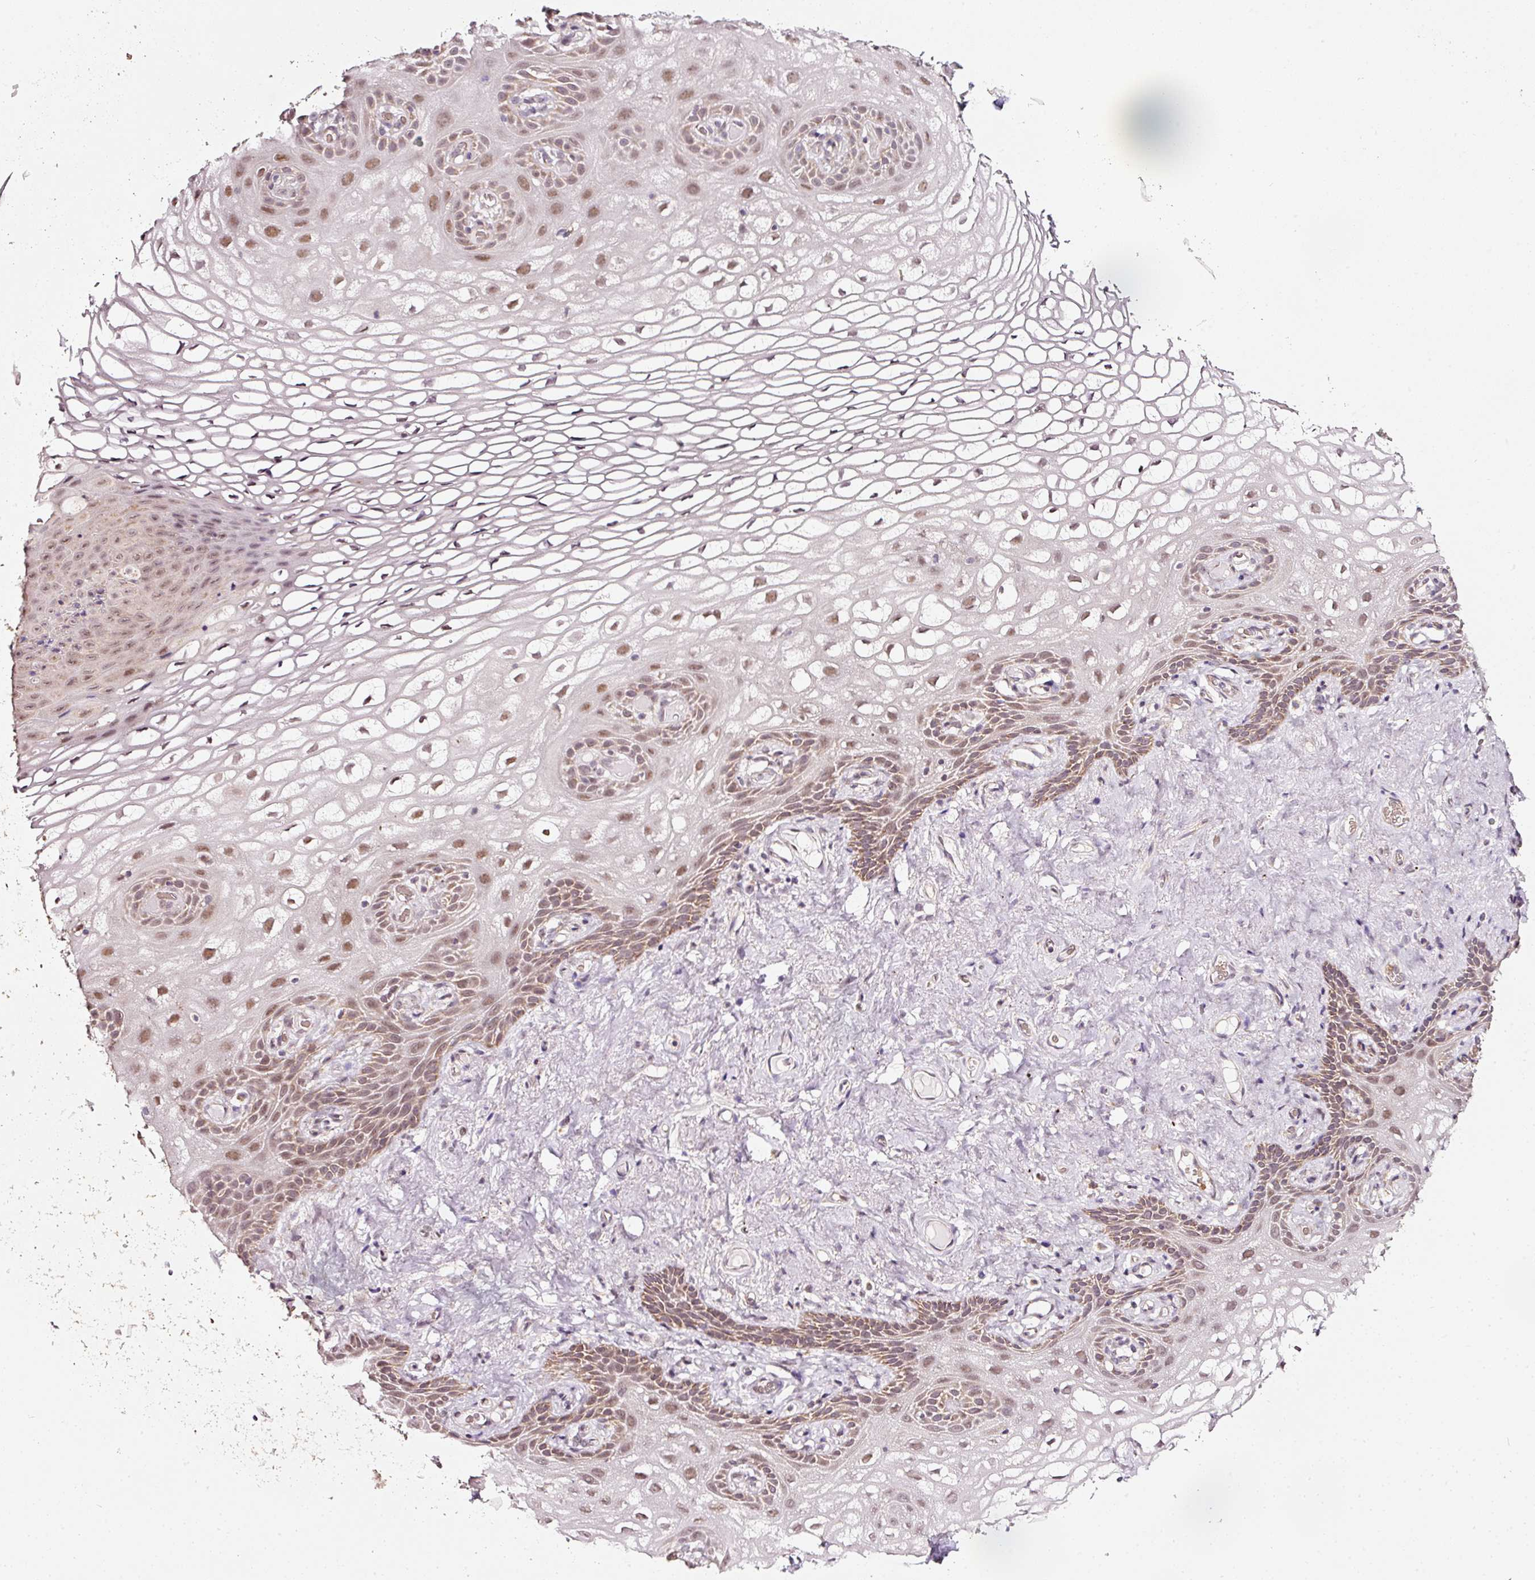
{"staining": {"intensity": "moderate", "quantity": "25%-75%", "location": "cytoplasmic/membranous,nuclear"}, "tissue": "vagina", "cell_type": "Squamous epithelial cells", "image_type": "normal", "snomed": [{"axis": "morphology", "description": "Normal tissue, NOS"}, {"axis": "topography", "description": "Vagina"}, {"axis": "topography", "description": "Peripheral nerve tissue"}], "caption": "IHC image of benign vagina: vagina stained using immunohistochemistry reveals medium levels of moderate protein expression localized specifically in the cytoplasmic/membranous,nuclear of squamous epithelial cells, appearing as a cytoplasmic/membranous,nuclear brown color.", "gene": "ZNF460", "patient": {"sex": "female", "age": 71}}